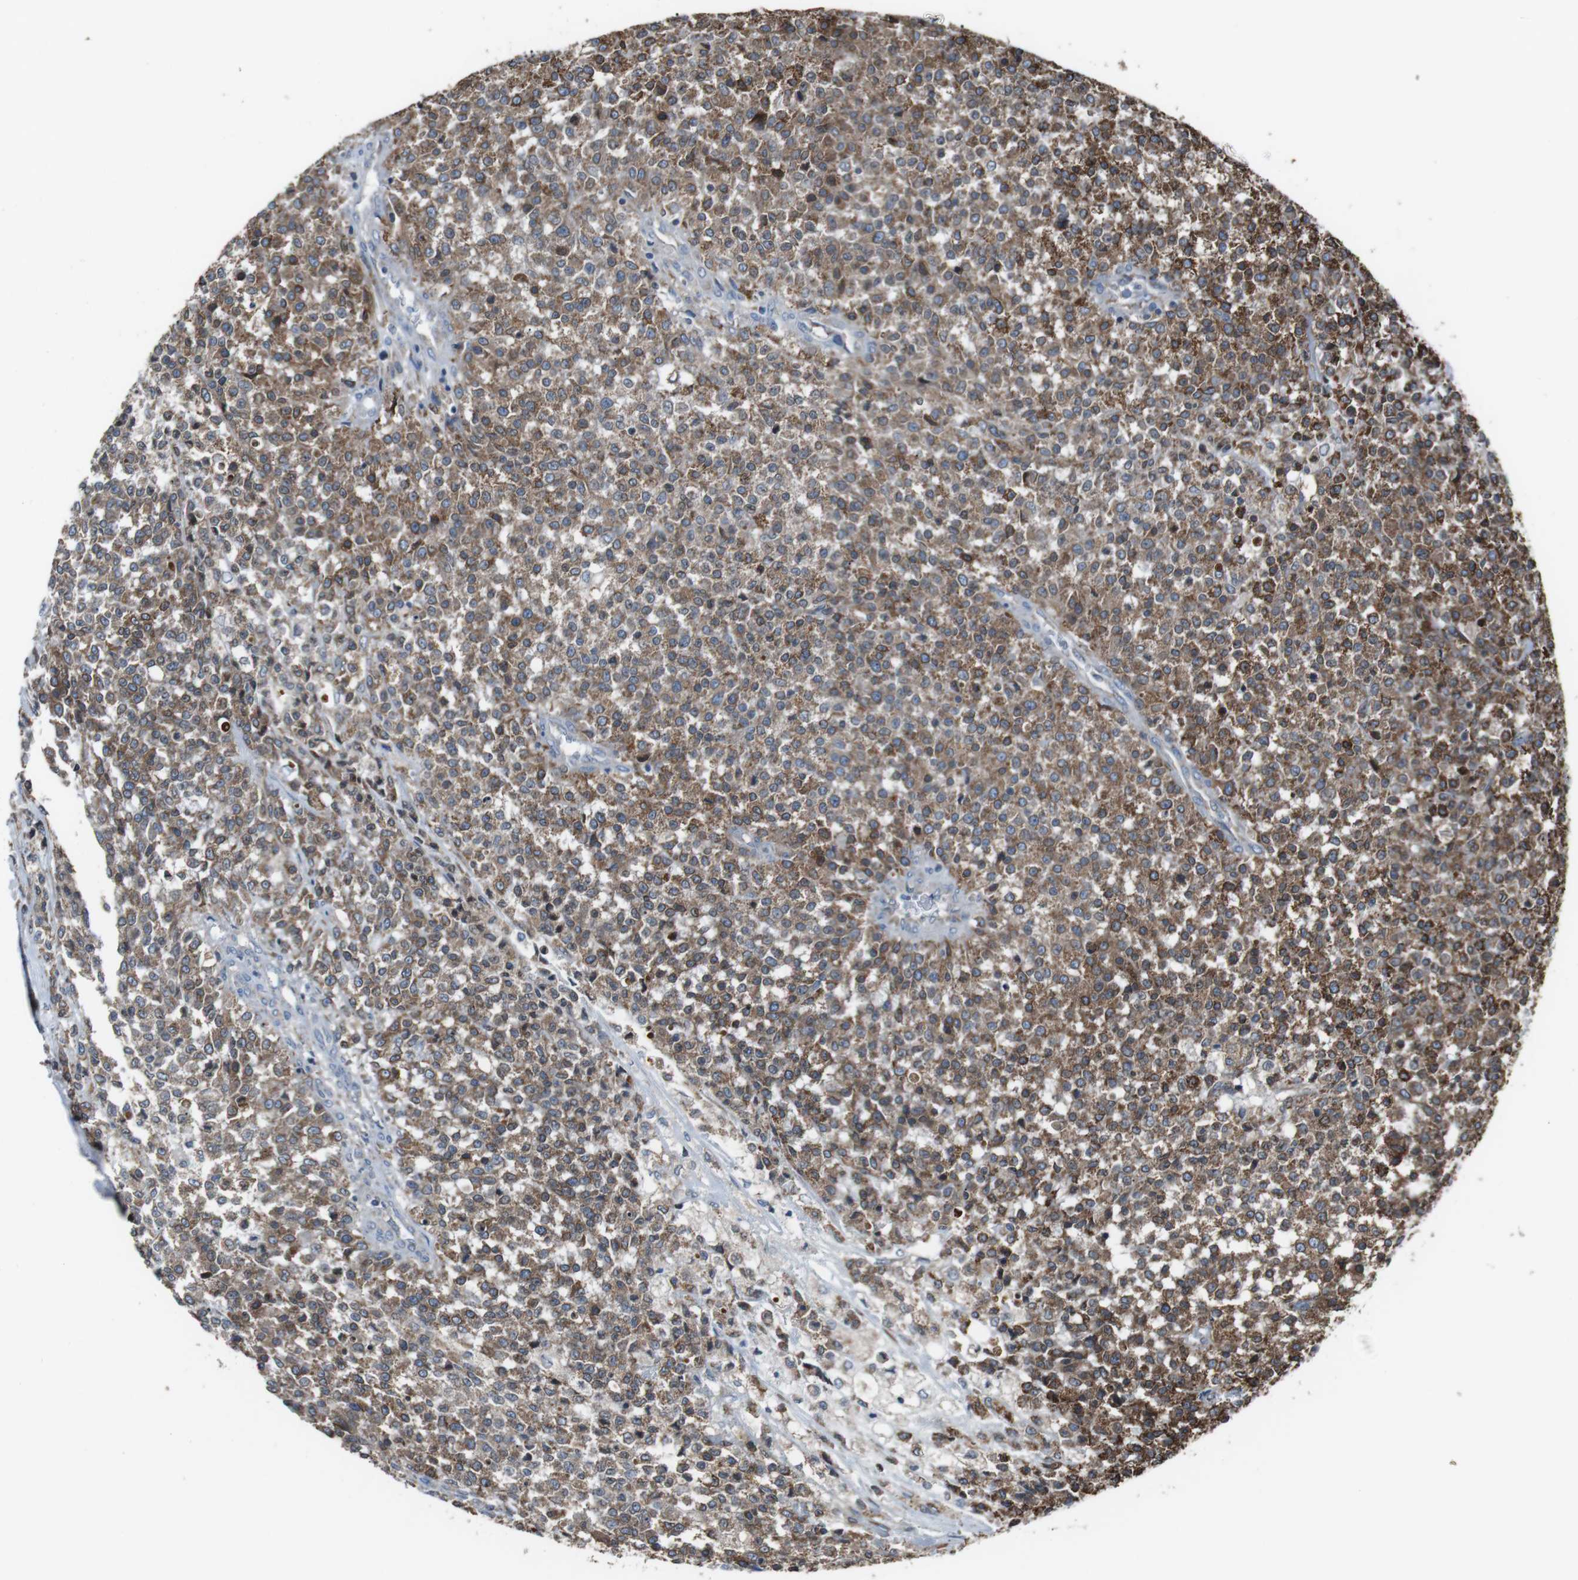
{"staining": {"intensity": "moderate", "quantity": ">75%", "location": "cytoplasmic/membranous"}, "tissue": "testis cancer", "cell_type": "Tumor cells", "image_type": "cancer", "snomed": [{"axis": "morphology", "description": "Seminoma, NOS"}, {"axis": "topography", "description": "Testis"}], "caption": "Moderate cytoplasmic/membranous positivity for a protein is present in approximately >75% of tumor cells of testis cancer using immunohistochemistry (IHC).", "gene": "CISD2", "patient": {"sex": "male", "age": 59}}